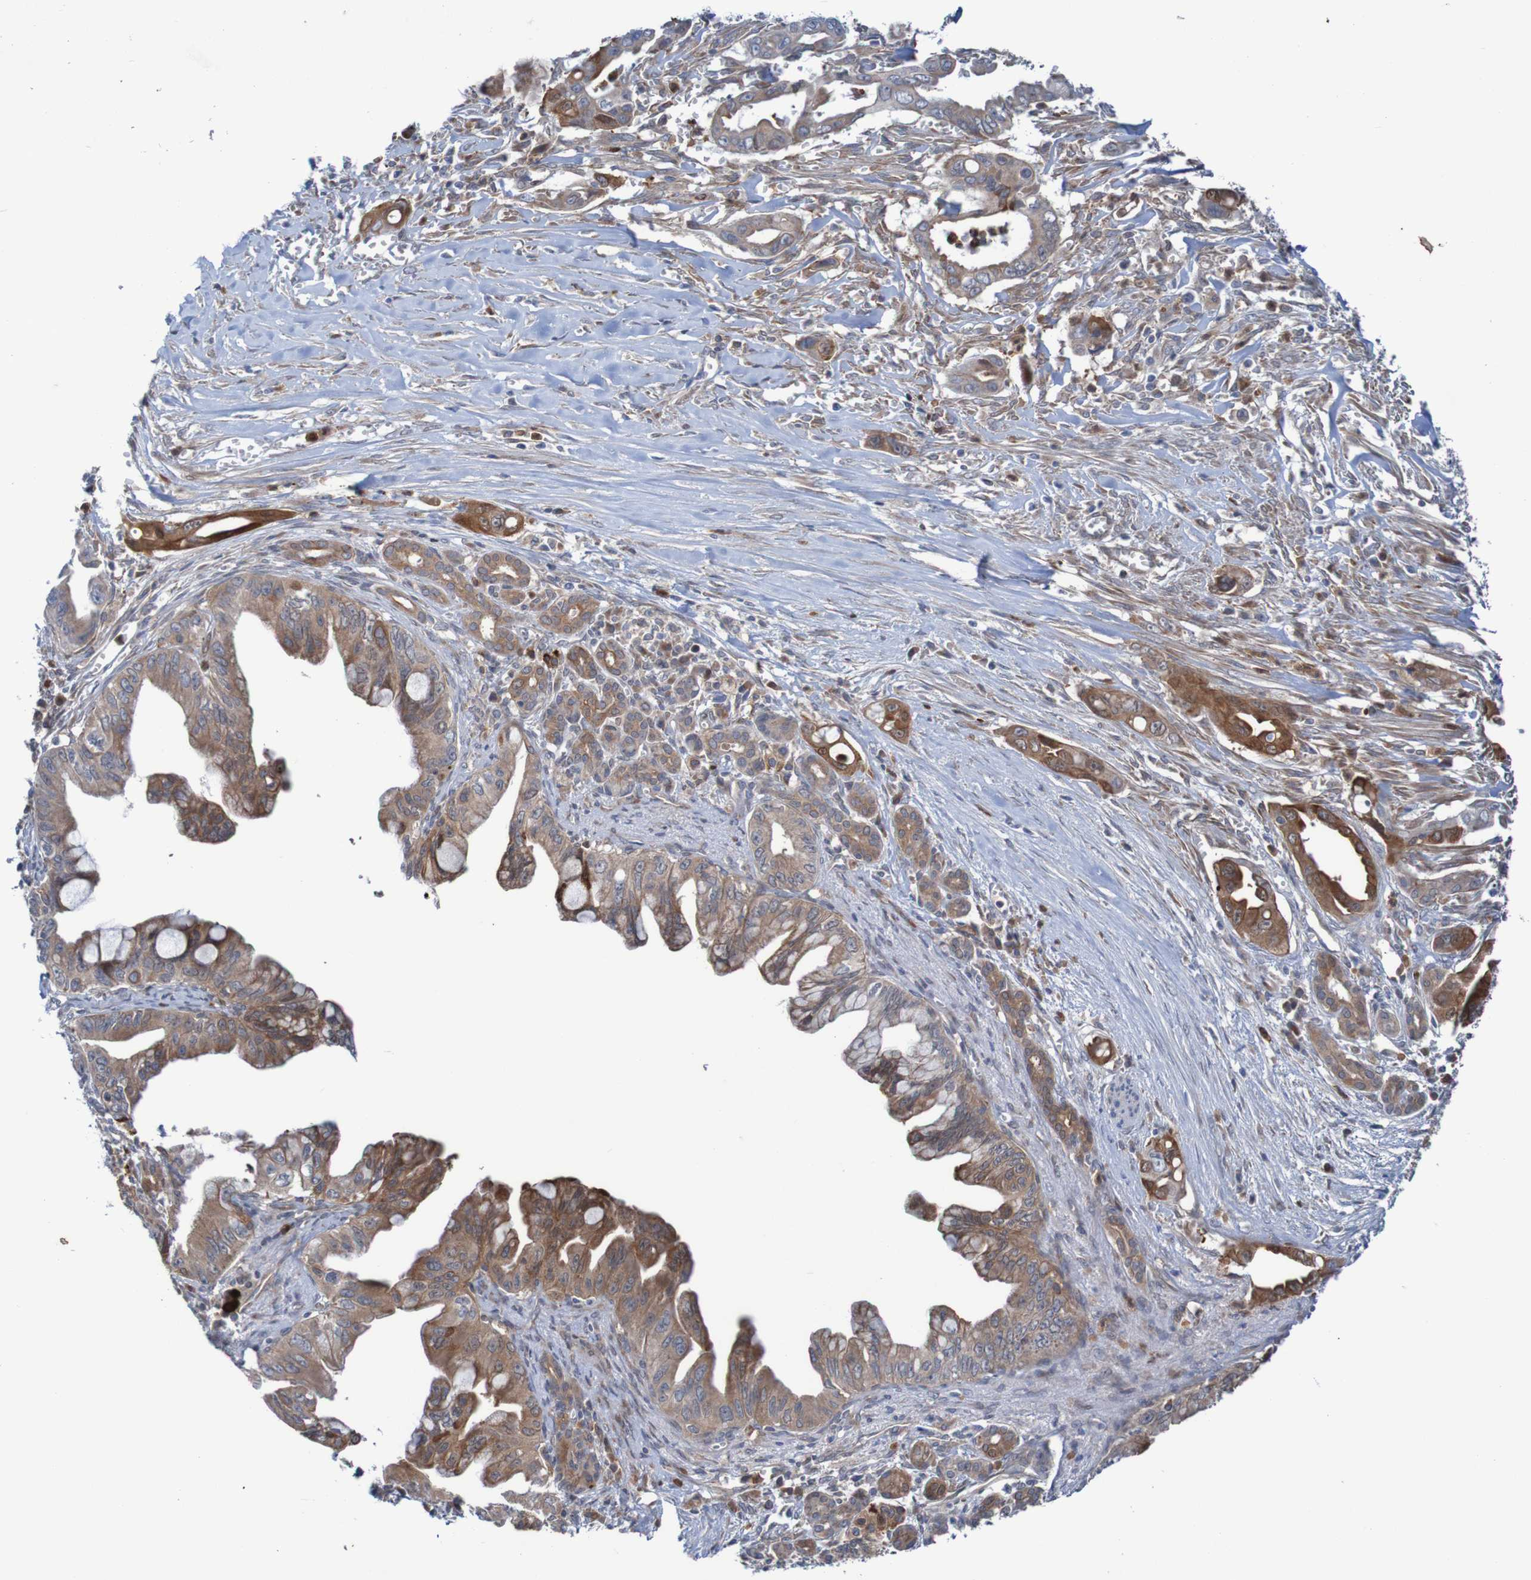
{"staining": {"intensity": "strong", "quantity": ">75%", "location": "cytoplasmic/membranous"}, "tissue": "pancreatic cancer", "cell_type": "Tumor cells", "image_type": "cancer", "snomed": [{"axis": "morphology", "description": "Adenocarcinoma, NOS"}, {"axis": "topography", "description": "Pancreas"}], "caption": "This micrograph shows pancreatic cancer (adenocarcinoma) stained with immunohistochemistry to label a protein in brown. The cytoplasmic/membranous of tumor cells show strong positivity for the protein. Nuclei are counter-stained blue.", "gene": "ANGPT4", "patient": {"sex": "male", "age": 59}}